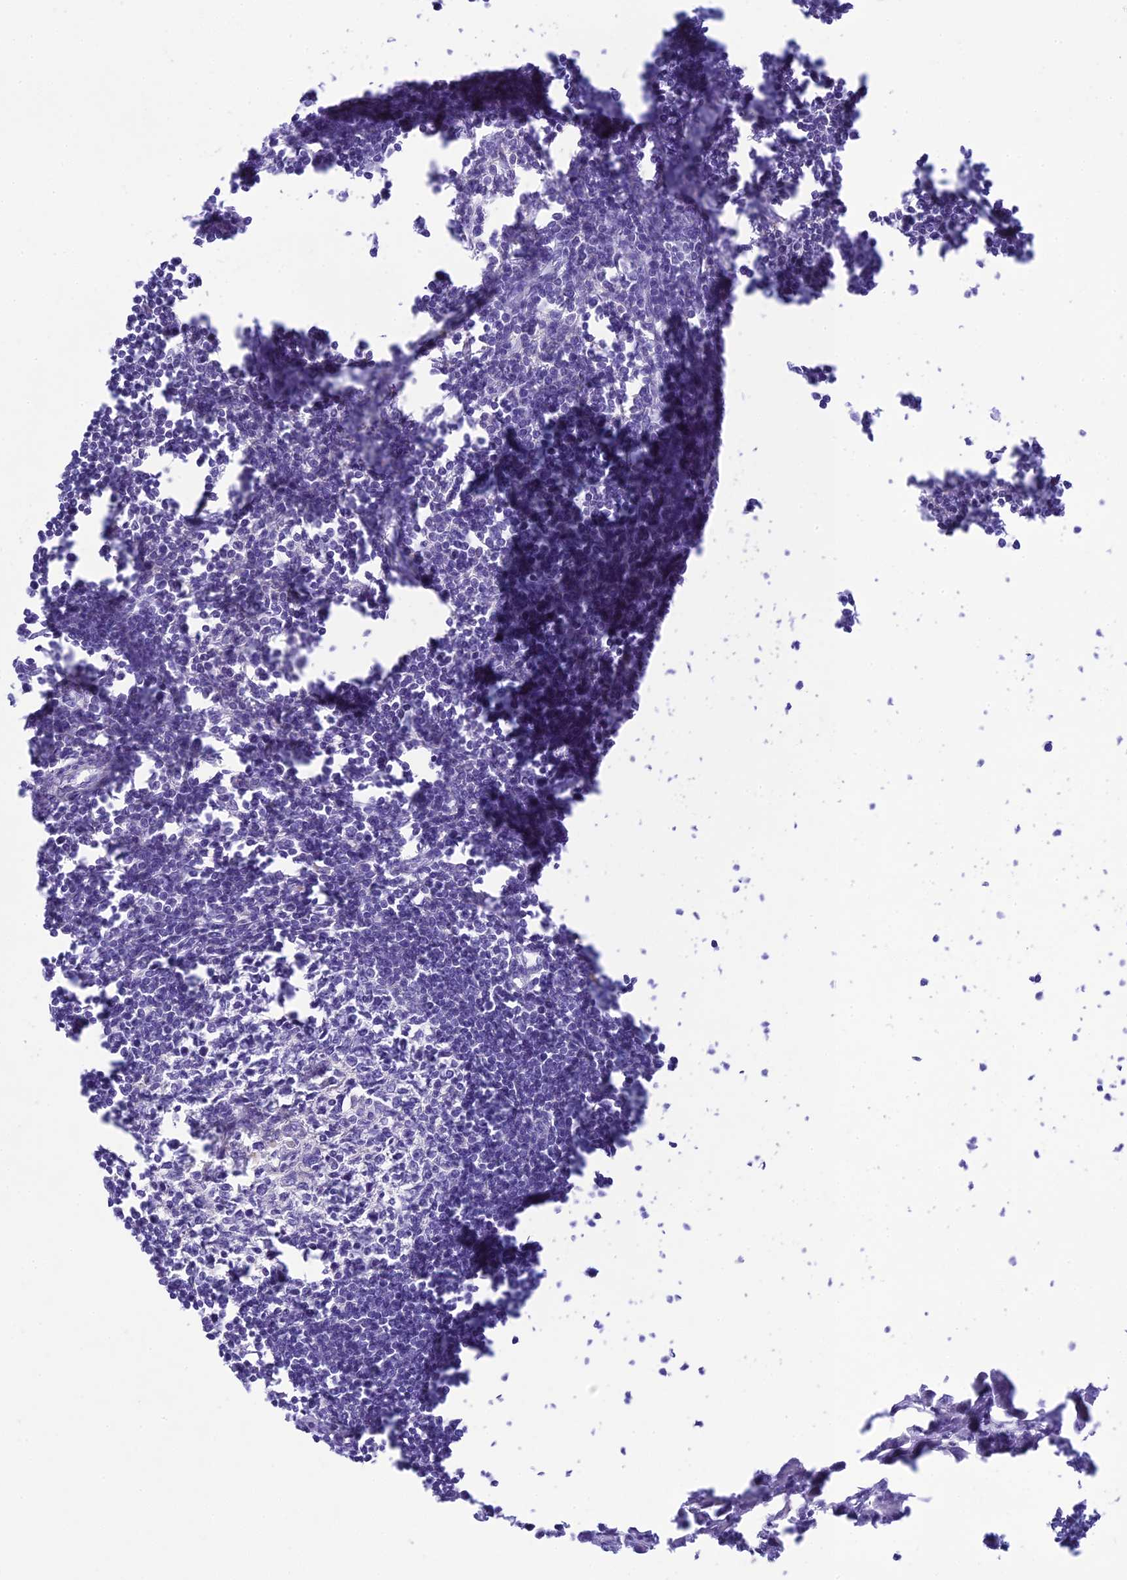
{"staining": {"intensity": "negative", "quantity": "none", "location": "none"}, "tissue": "lymph node", "cell_type": "Germinal center cells", "image_type": "normal", "snomed": [{"axis": "morphology", "description": "Normal tissue, NOS"}, {"axis": "morphology", "description": "Malignant melanoma, Metastatic site"}, {"axis": "topography", "description": "Lymph node"}], "caption": "High power microscopy histopathology image of an immunohistochemistry image of unremarkable lymph node, revealing no significant expression in germinal center cells. The staining was performed using DAB (3,3'-diaminobenzidine) to visualize the protein expression in brown, while the nuclei were stained in blue with hematoxylin (Magnification: 20x).", "gene": "FBXW4", "patient": {"sex": "male", "age": 41}}